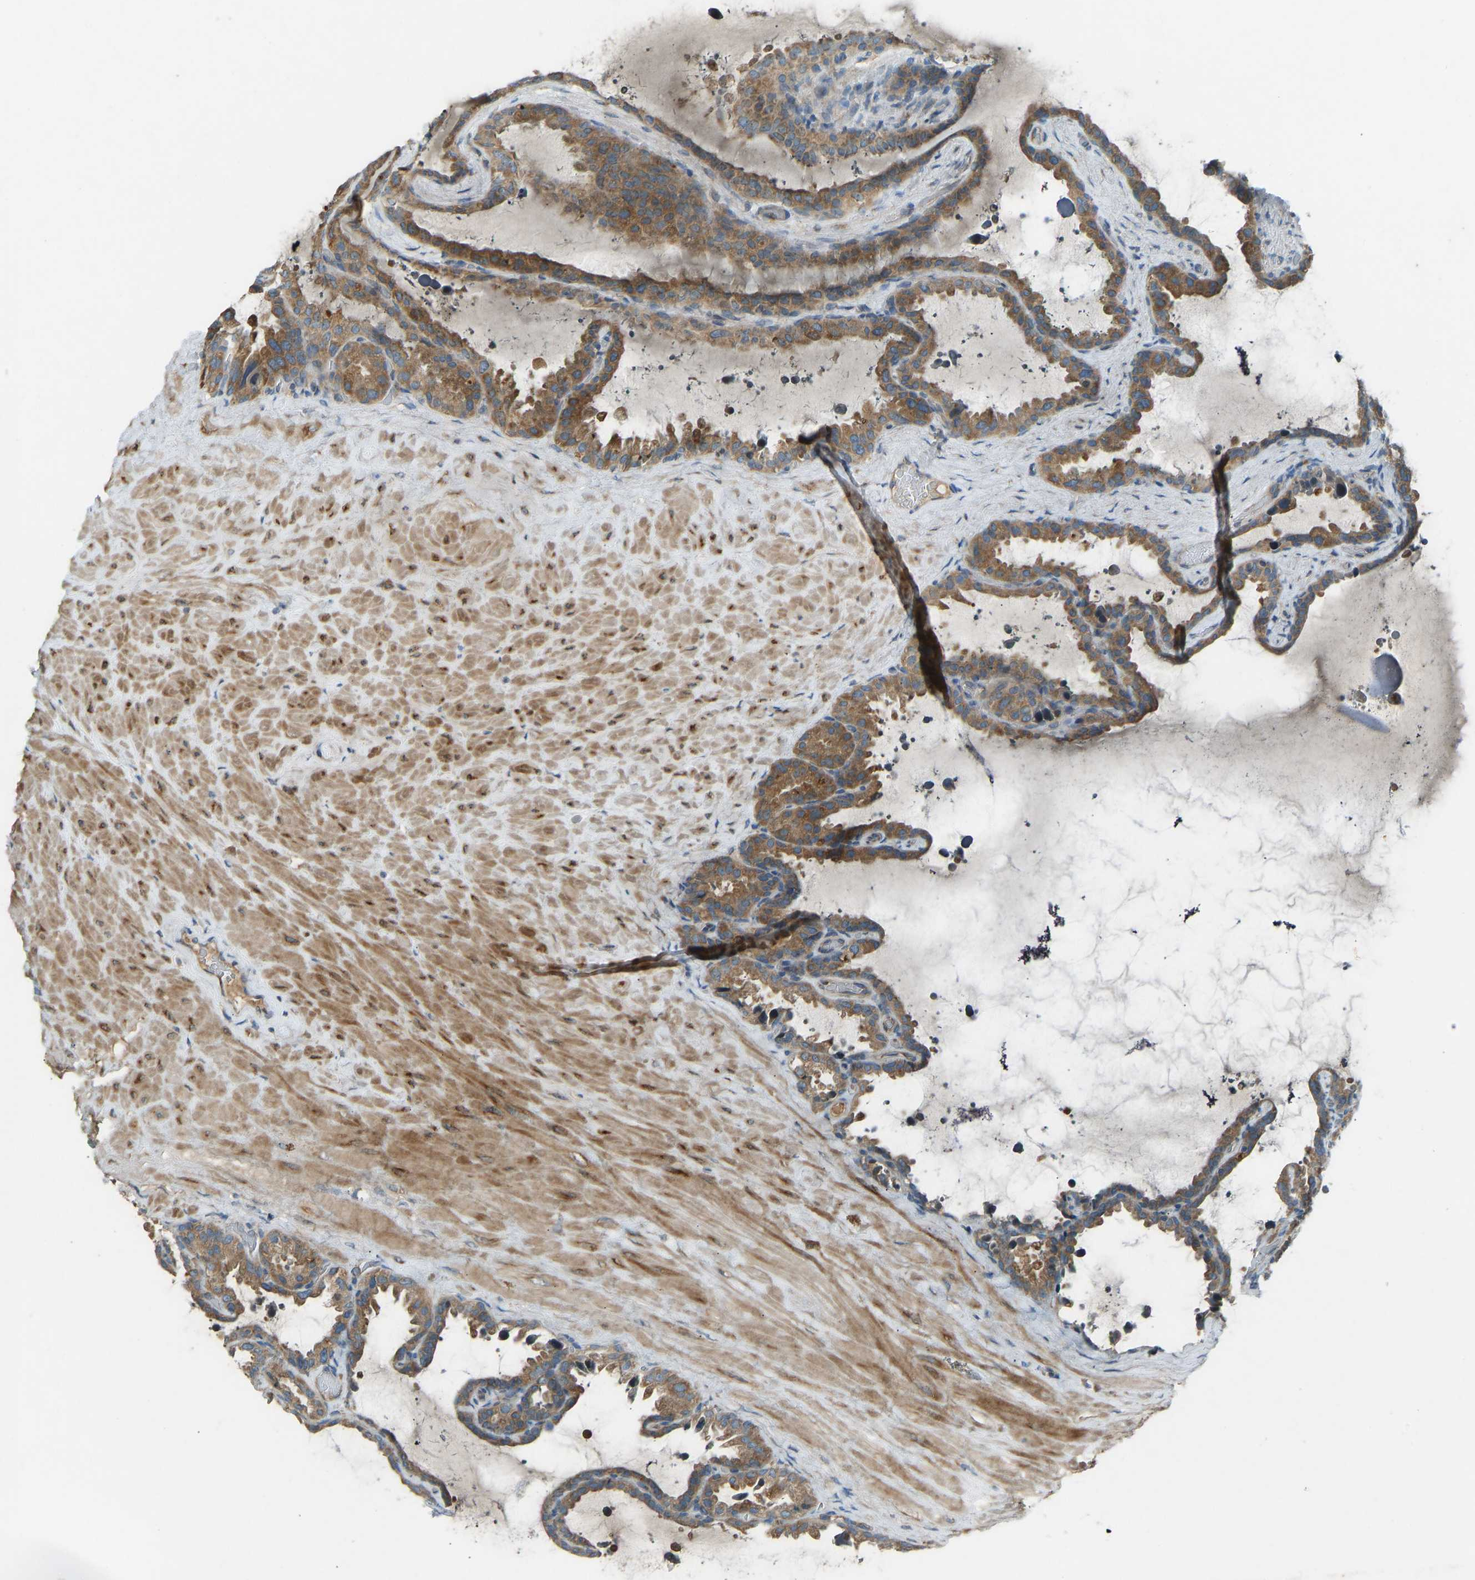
{"staining": {"intensity": "moderate", "quantity": ">75%", "location": "cytoplasmic/membranous"}, "tissue": "seminal vesicle", "cell_type": "Glandular cells", "image_type": "normal", "snomed": [{"axis": "morphology", "description": "Normal tissue, NOS"}, {"axis": "topography", "description": "Seminal veicle"}], "caption": "Glandular cells exhibit moderate cytoplasmic/membranous positivity in about >75% of cells in normal seminal vesicle.", "gene": "STAU2", "patient": {"sex": "male", "age": 46}}